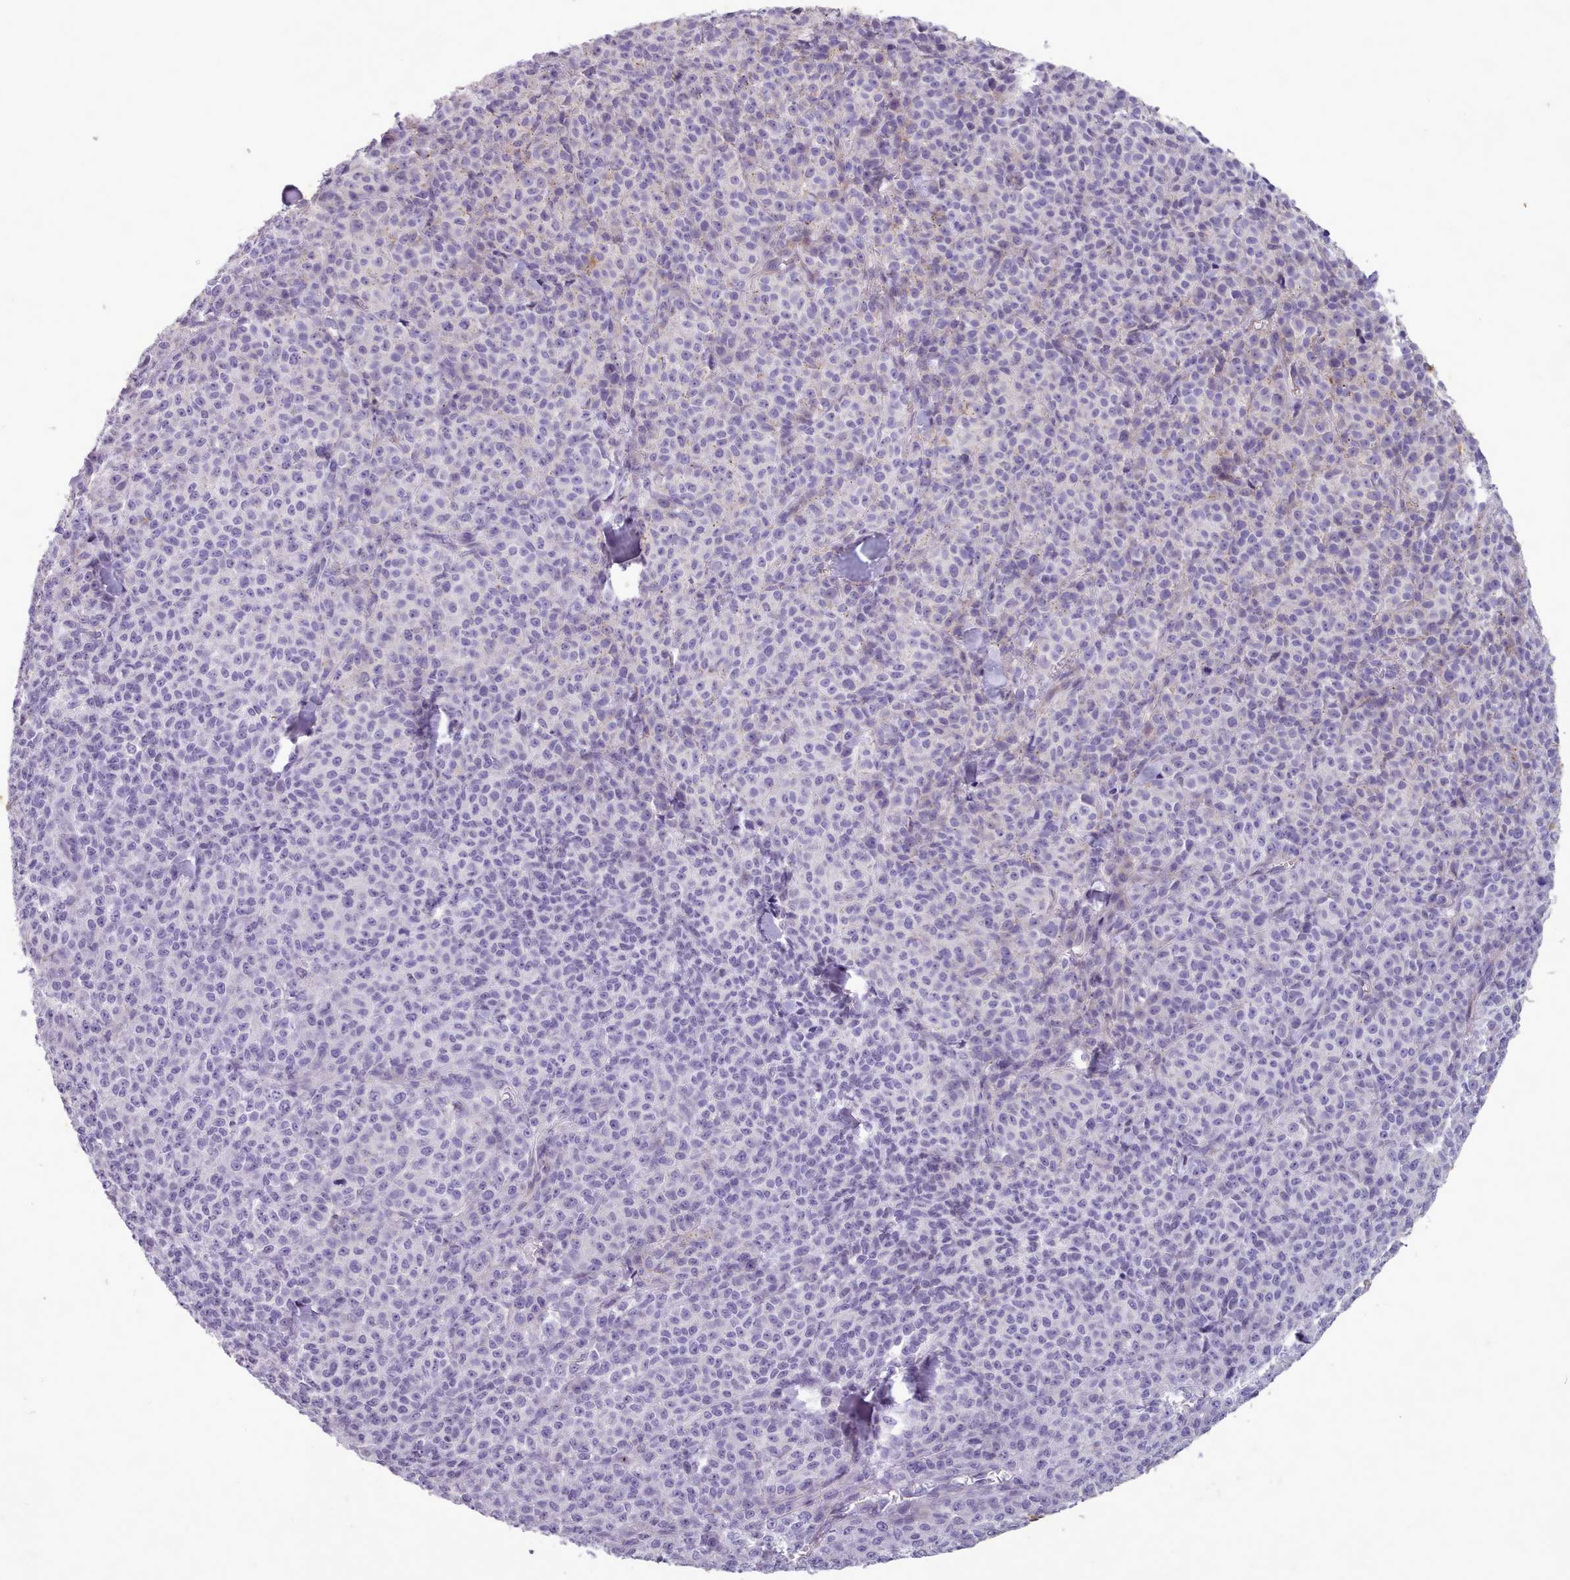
{"staining": {"intensity": "negative", "quantity": "none", "location": "none"}, "tissue": "melanoma", "cell_type": "Tumor cells", "image_type": "cancer", "snomed": [{"axis": "morphology", "description": "Normal tissue, NOS"}, {"axis": "morphology", "description": "Malignant melanoma, NOS"}, {"axis": "topography", "description": "Skin"}], "caption": "Histopathology image shows no protein expression in tumor cells of melanoma tissue.", "gene": "KCNT2", "patient": {"sex": "female", "age": 34}}